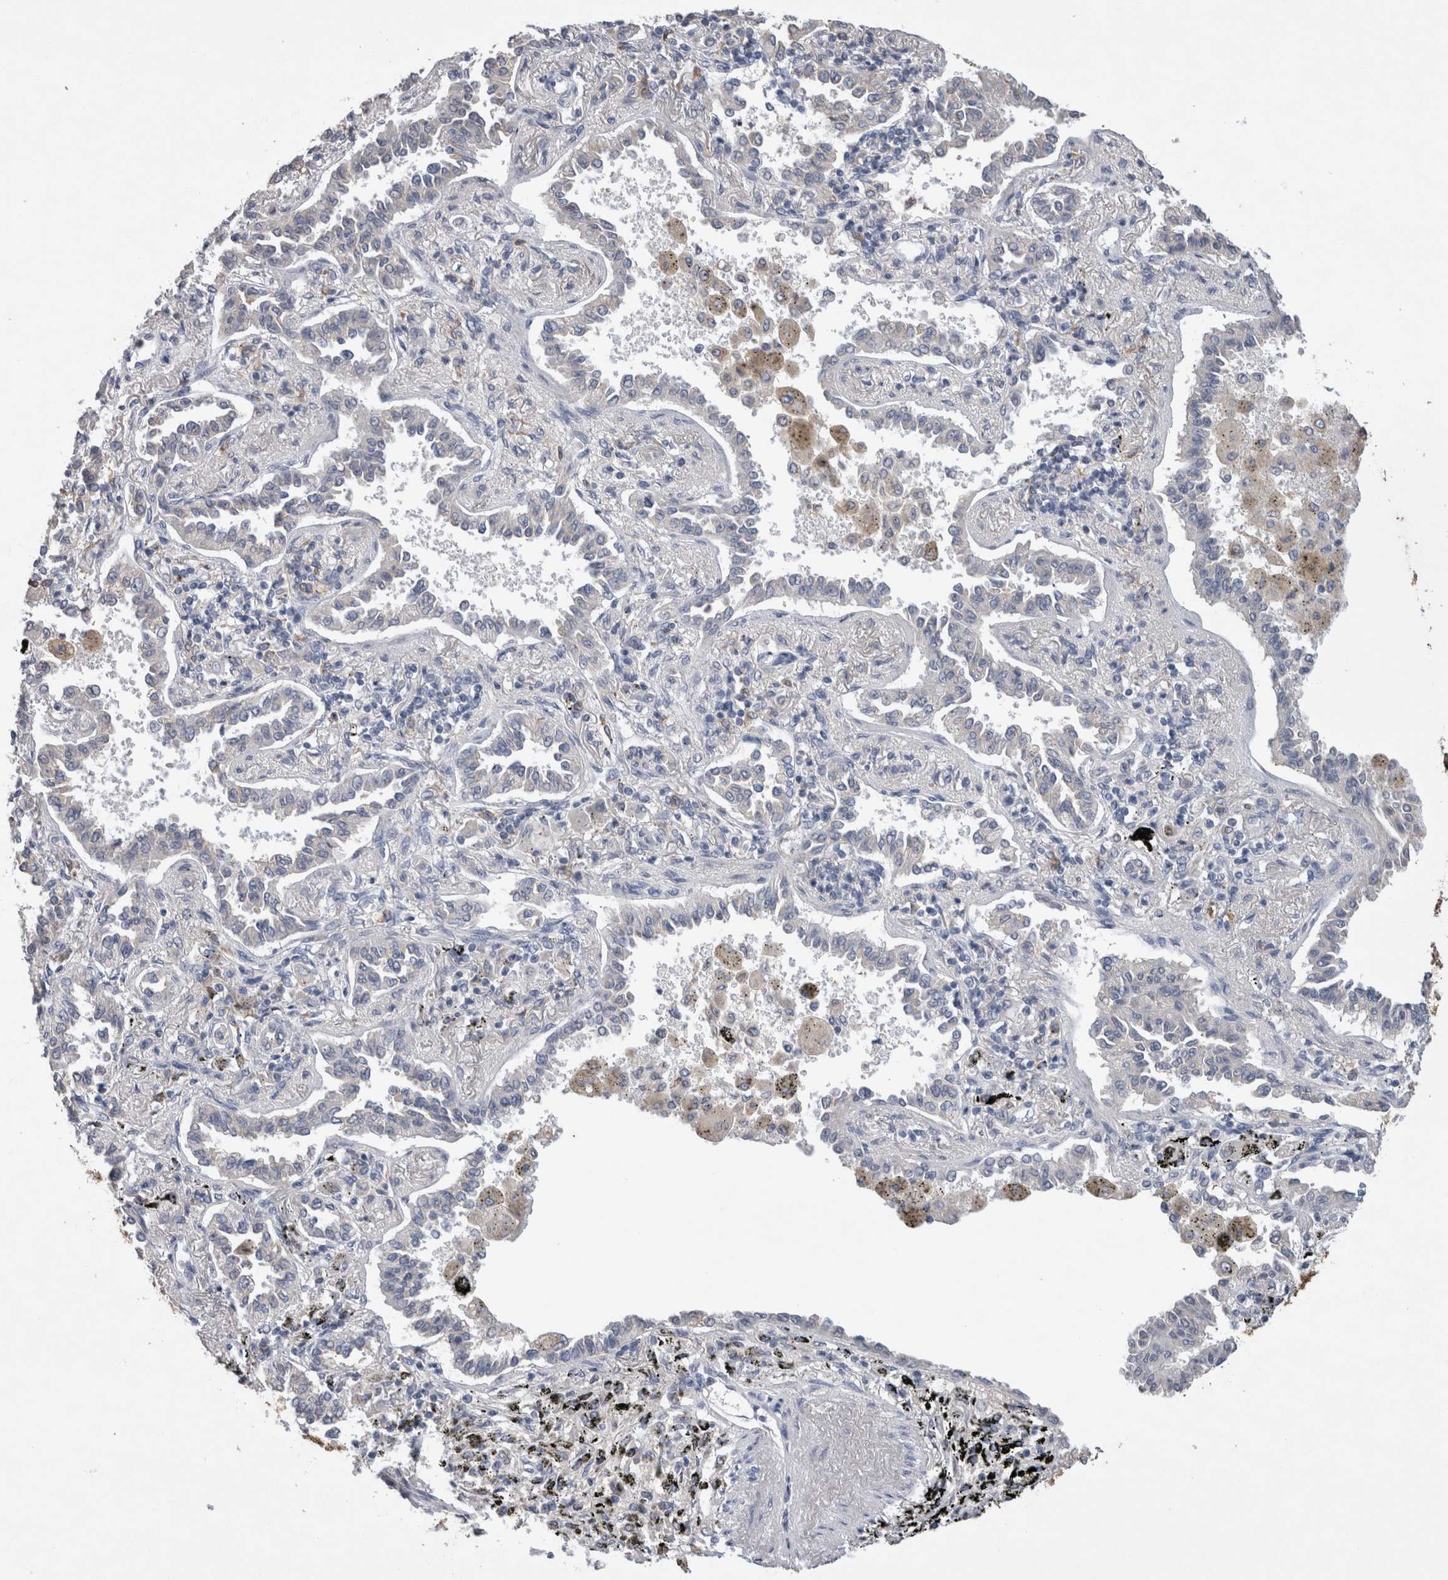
{"staining": {"intensity": "negative", "quantity": "none", "location": "none"}, "tissue": "lung cancer", "cell_type": "Tumor cells", "image_type": "cancer", "snomed": [{"axis": "morphology", "description": "Normal tissue, NOS"}, {"axis": "morphology", "description": "Adenocarcinoma, NOS"}, {"axis": "topography", "description": "Lung"}], "caption": "IHC of adenocarcinoma (lung) displays no positivity in tumor cells.", "gene": "FABP7", "patient": {"sex": "male", "age": 59}}